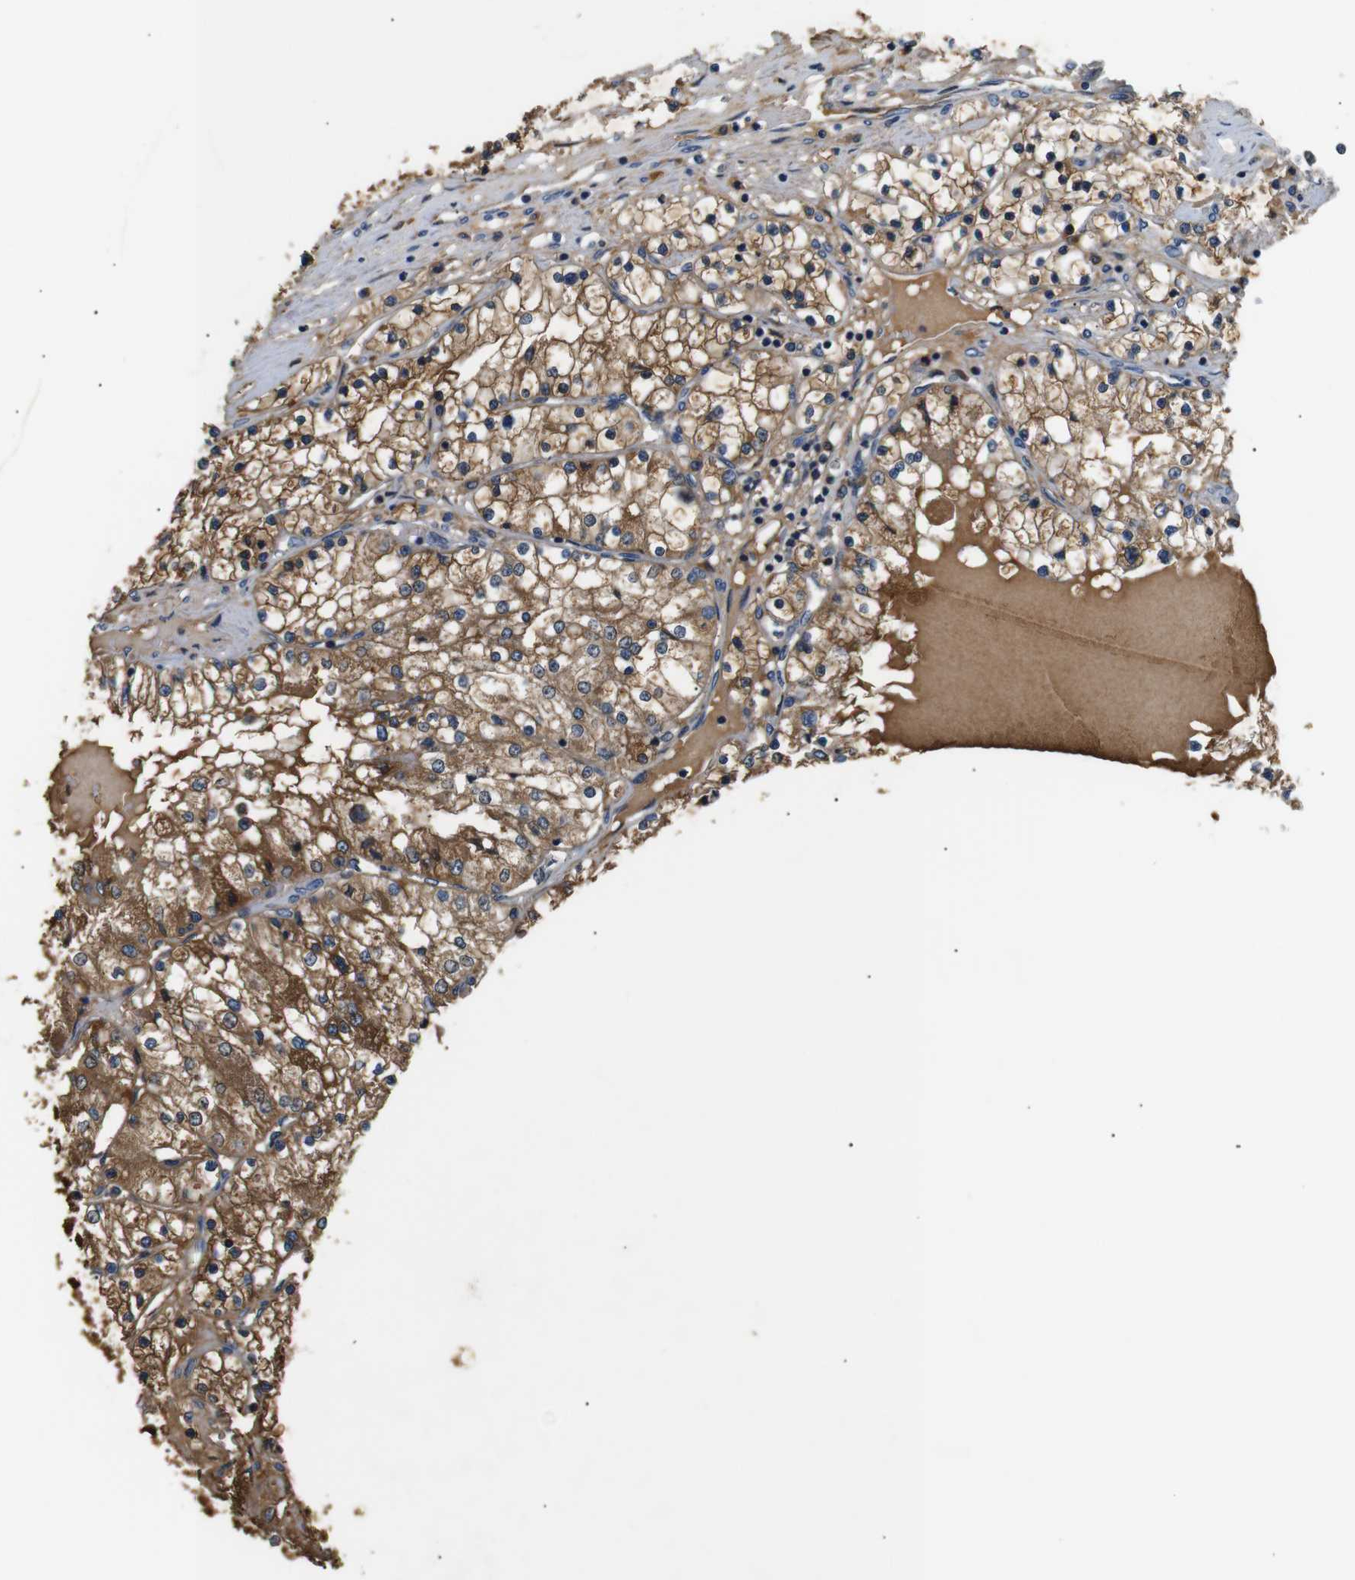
{"staining": {"intensity": "moderate", "quantity": ">75%", "location": "cytoplasmic/membranous"}, "tissue": "renal cancer", "cell_type": "Tumor cells", "image_type": "cancer", "snomed": [{"axis": "morphology", "description": "Adenocarcinoma, NOS"}, {"axis": "topography", "description": "Kidney"}], "caption": "Renal cancer stained for a protein (brown) demonstrates moderate cytoplasmic/membranous positive expression in about >75% of tumor cells.", "gene": "LHCGR", "patient": {"sex": "male", "age": 68}}